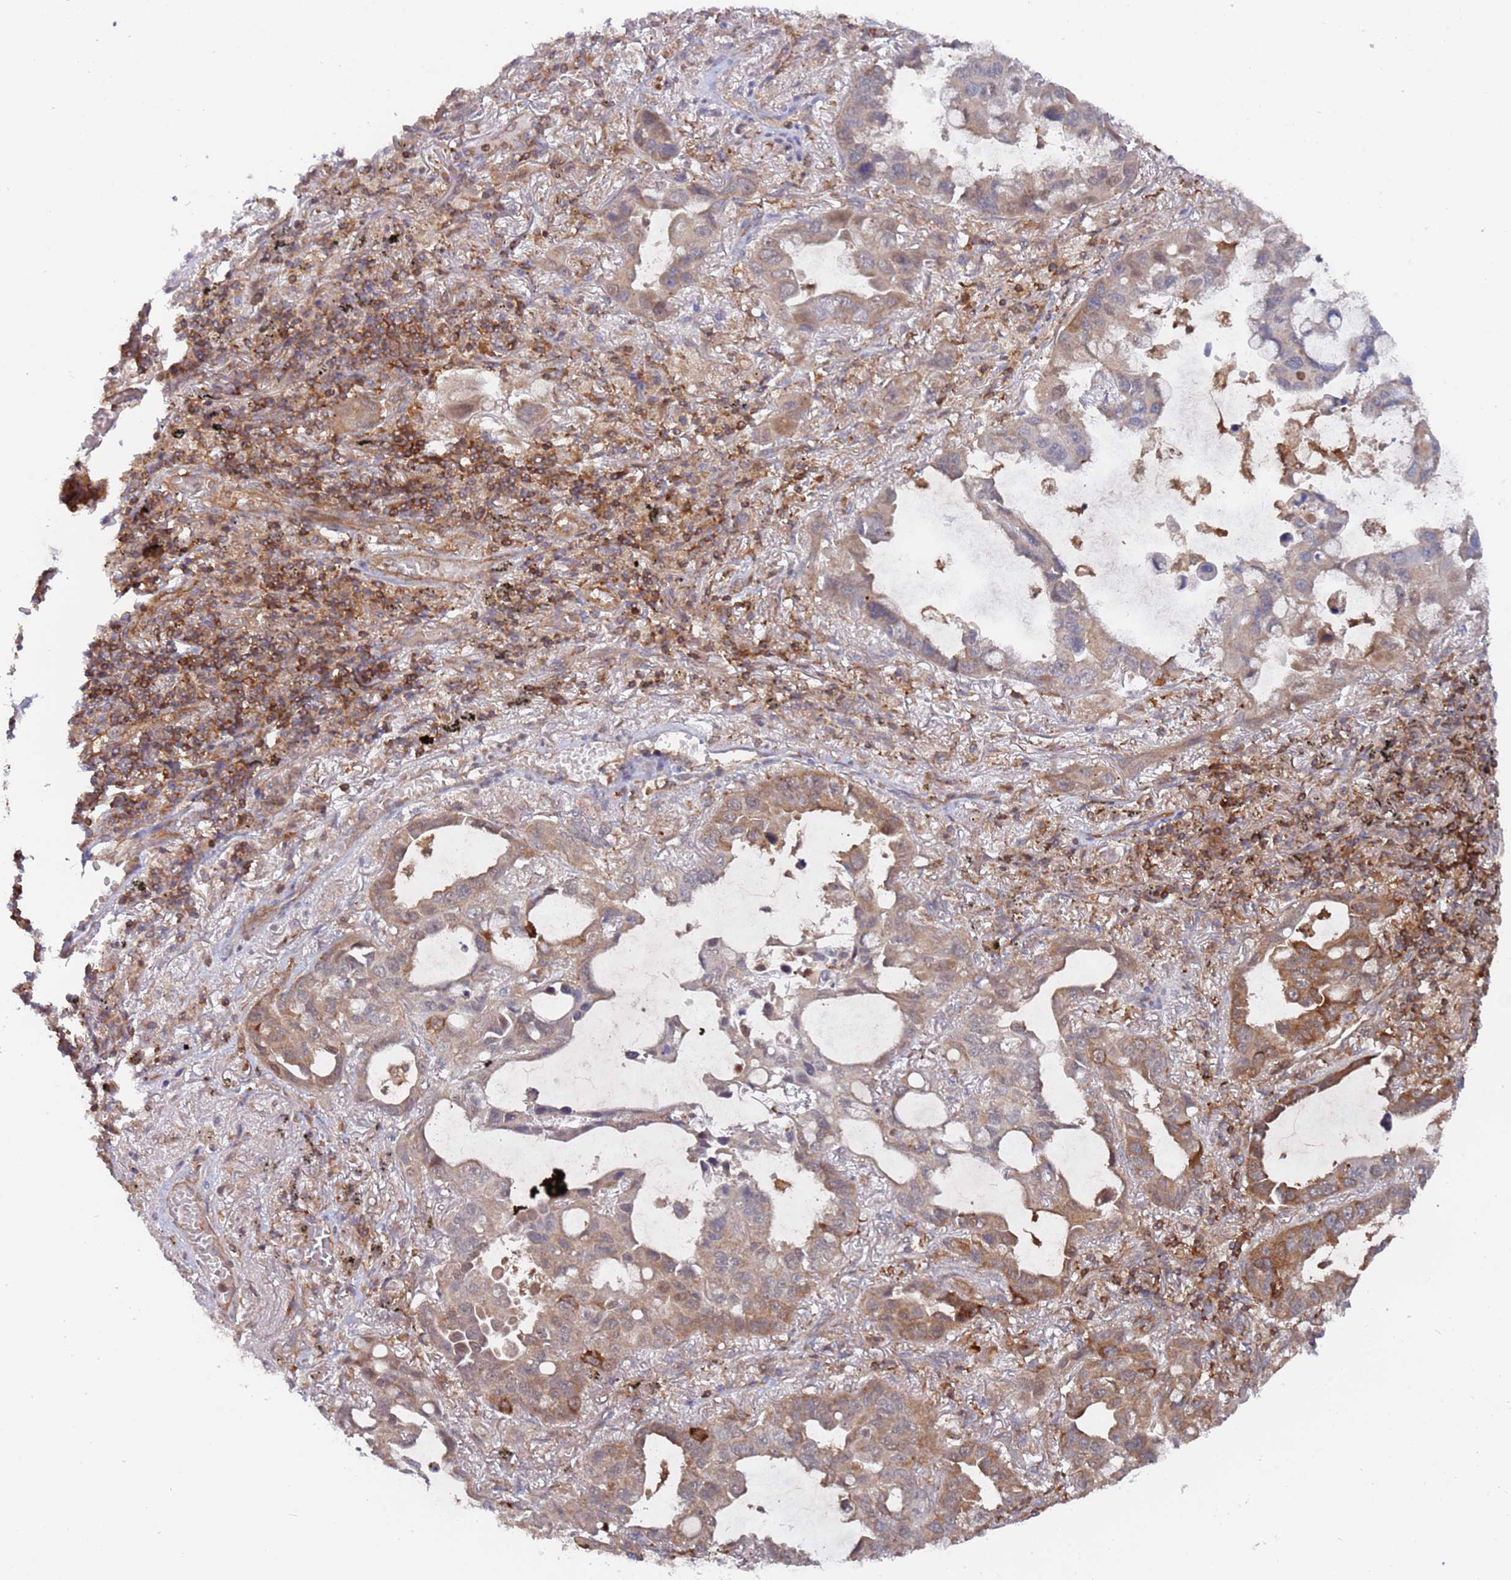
{"staining": {"intensity": "moderate", "quantity": "<25%", "location": "cytoplasmic/membranous"}, "tissue": "lung cancer", "cell_type": "Tumor cells", "image_type": "cancer", "snomed": [{"axis": "morphology", "description": "Adenocarcinoma, NOS"}, {"axis": "topography", "description": "Lung"}], "caption": "DAB immunohistochemical staining of lung cancer reveals moderate cytoplasmic/membranous protein positivity in about <25% of tumor cells.", "gene": "DDX60", "patient": {"sex": "male", "age": 64}}